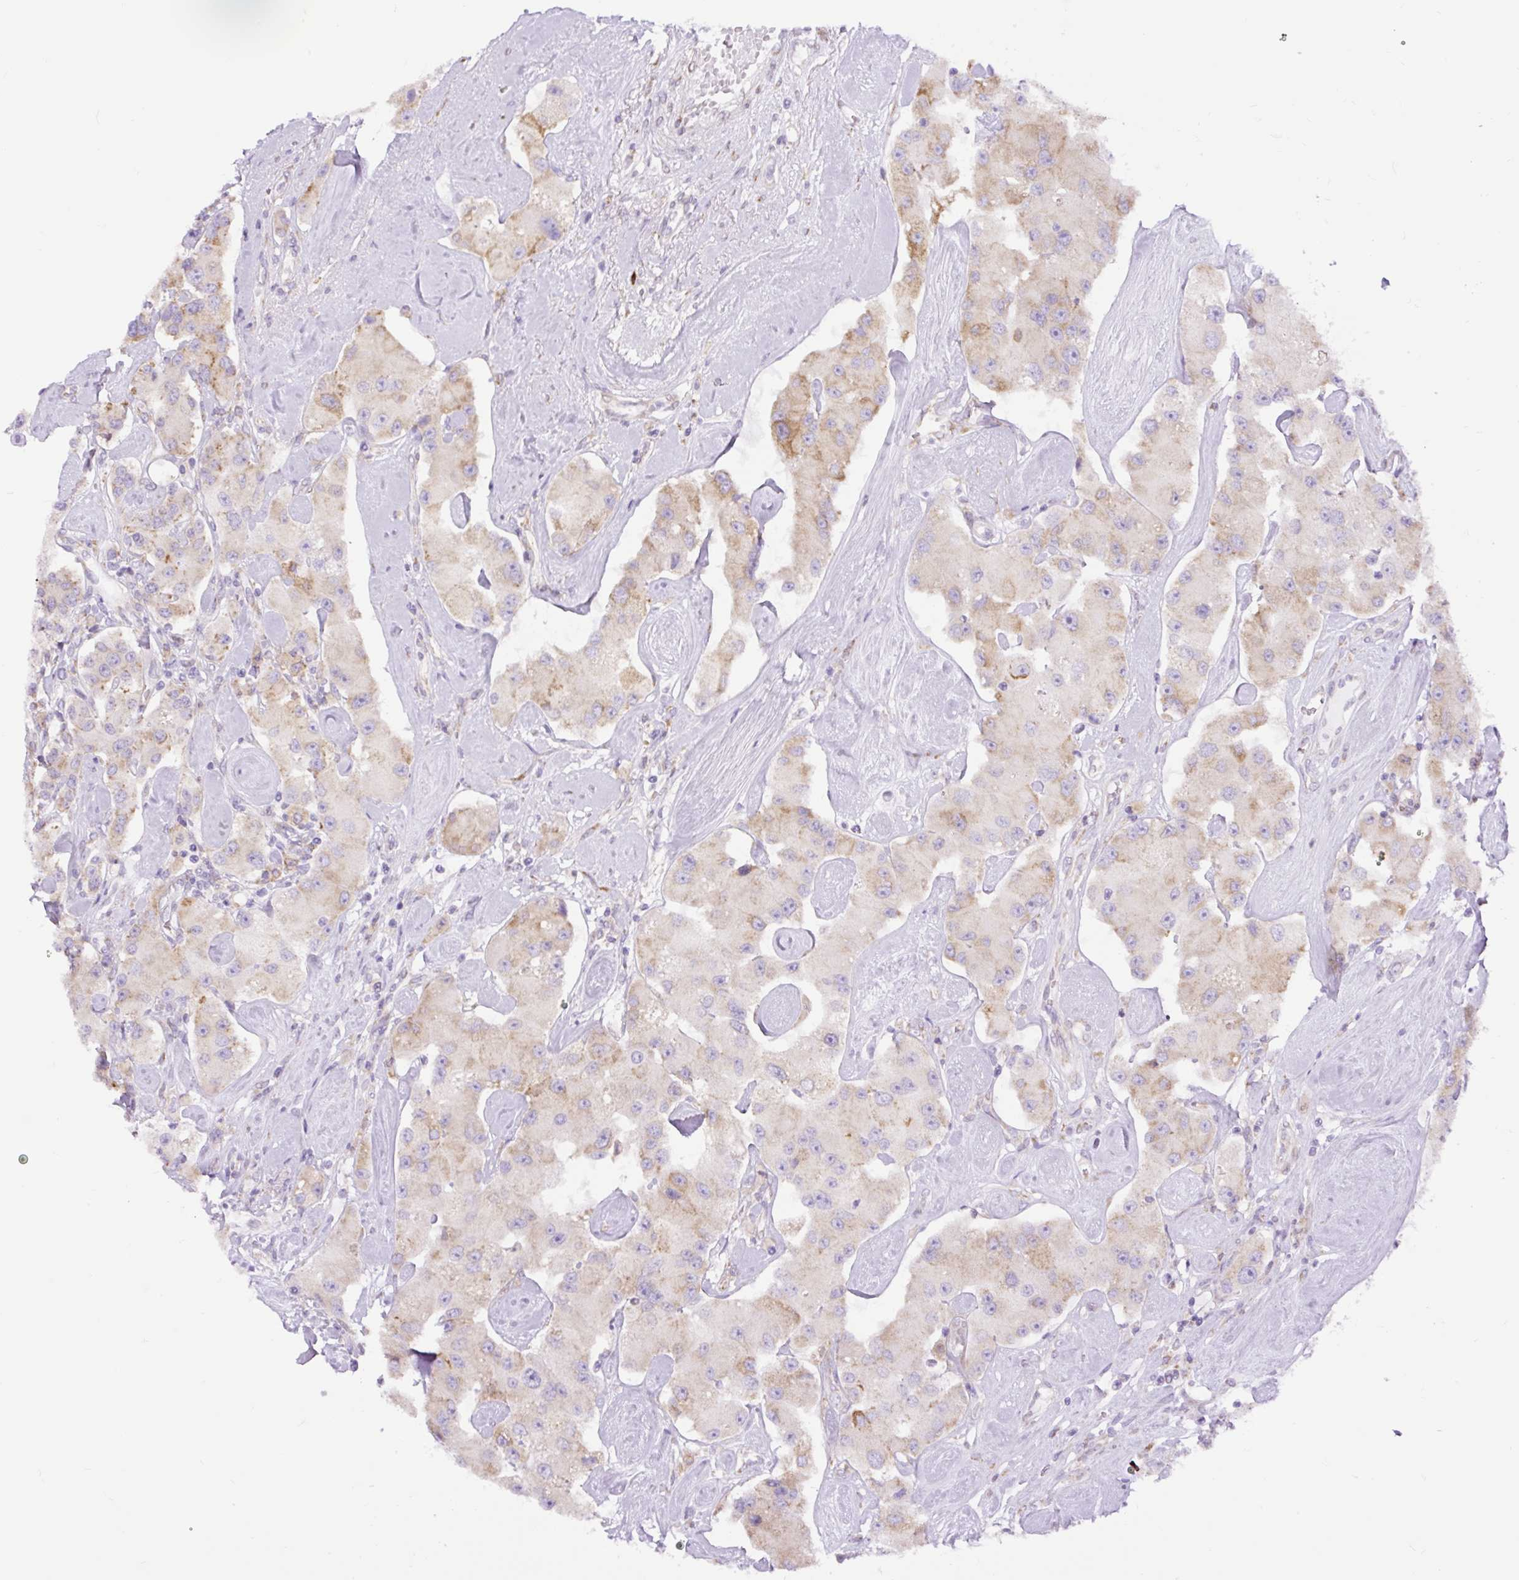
{"staining": {"intensity": "moderate", "quantity": "25%-75%", "location": "cytoplasmic/membranous"}, "tissue": "carcinoid", "cell_type": "Tumor cells", "image_type": "cancer", "snomed": [{"axis": "morphology", "description": "Carcinoid, malignant, NOS"}, {"axis": "topography", "description": "Pancreas"}], "caption": "High-power microscopy captured an immunohistochemistry (IHC) histopathology image of carcinoid, revealing moderate cytoplasmic/membranous staining in about 25%-75% of tumor cells. The protein is stained brown, and the nuclei are stained in blue (DAB (3,3'-diaminobenzidine) IHC with brightfield microscopy, high magnification).", "gene": "DDOST", "patient": {"sex": "male", "age": 41}}